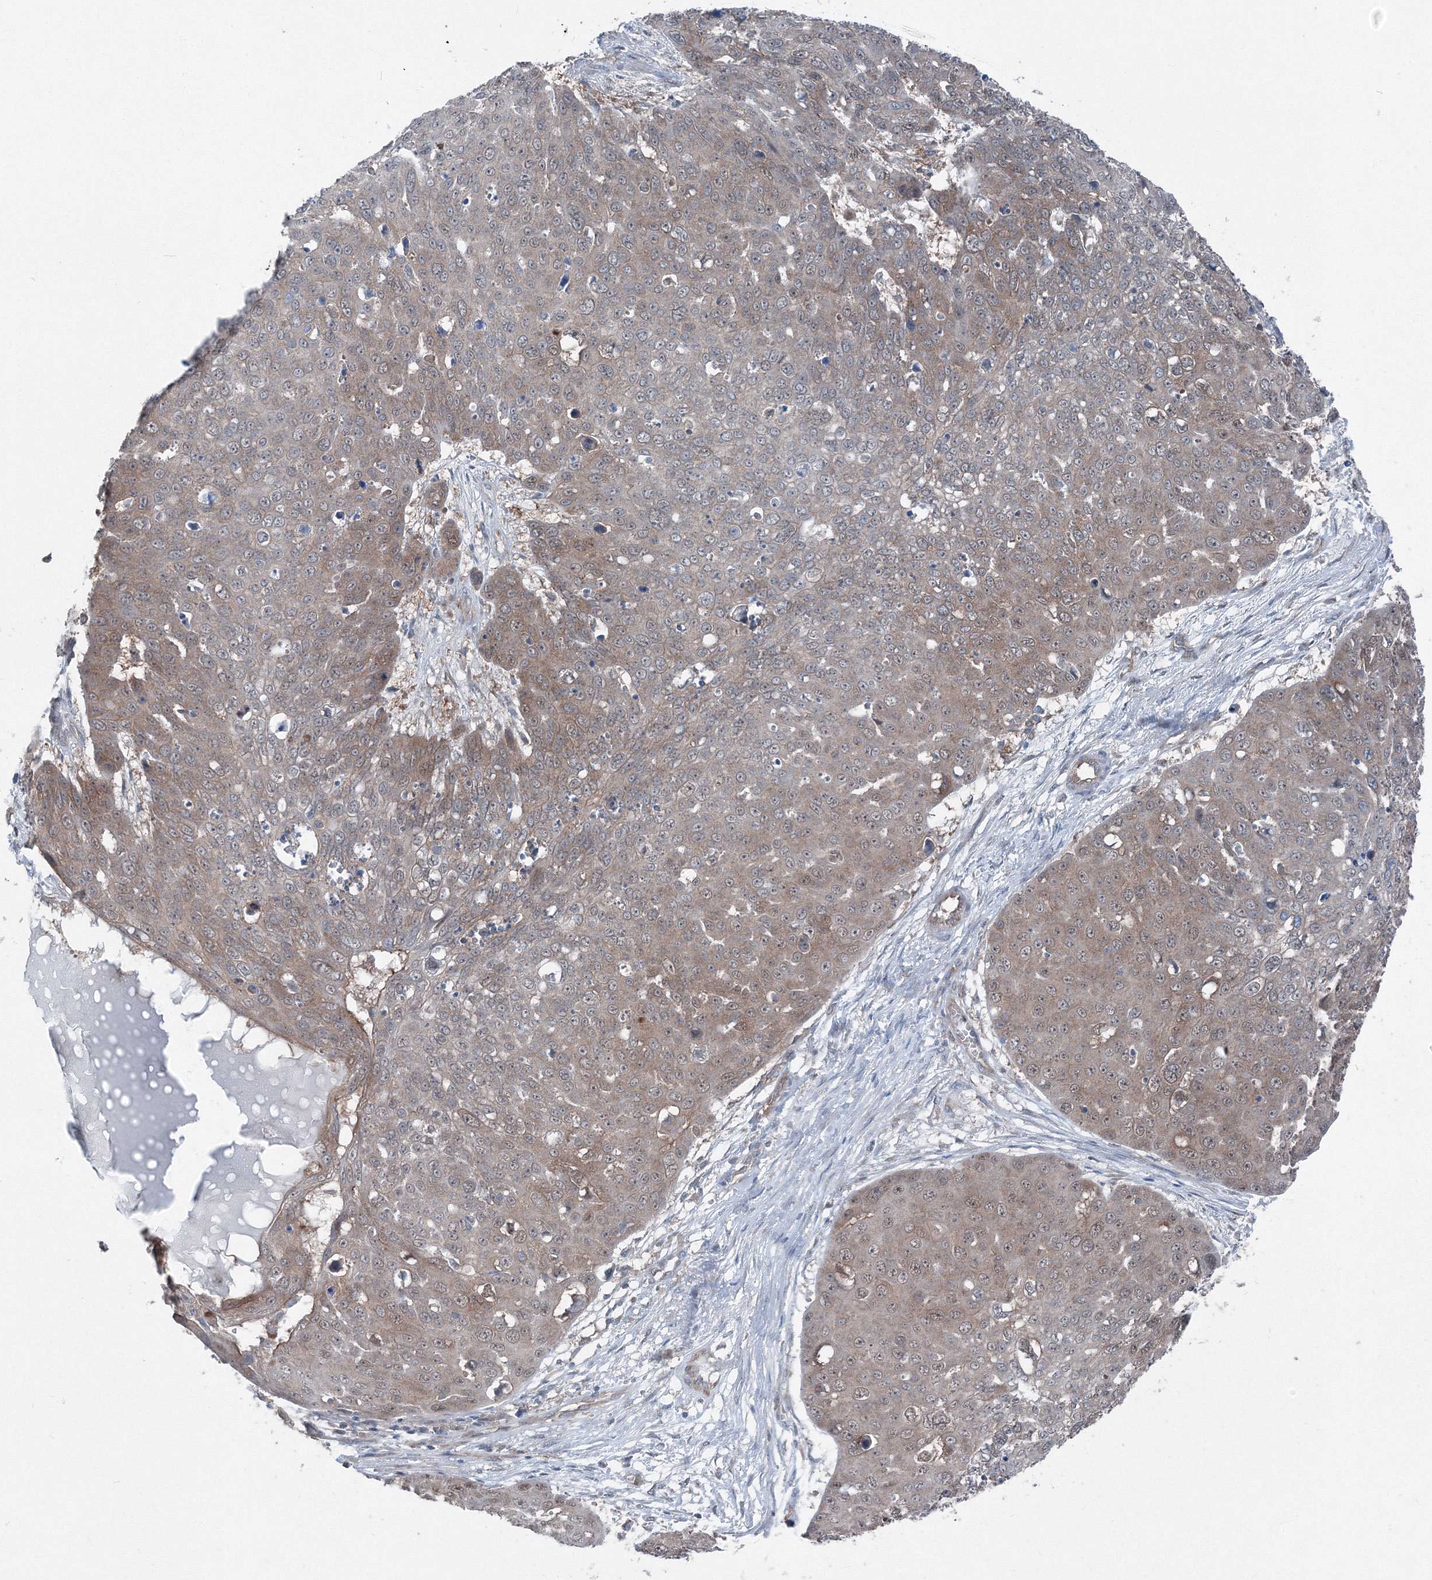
{"staining": {"intensity": "moderate", "quantity": "25%-75%", "location": "cytoplasmic/membranous,nuclear"}, "tissue": "skin cancer", "cell_type": "Tumor cells", "image_type": "cancer", "snomed": [{"axis": "morphology", "description": "Squamous cell carcinoma, NOS"}, {"axis": "topography", "description": "Skin"}], "caption": "Approximately 25%-75% of tumor cells in skin cancer demonstrate moderate cytoplasmic/membranous and nuclear protein expression as visualized by brown immunohistochemical staining.", "gene": "TPRKB", "patient": {"sex": "male", "age": 71}}